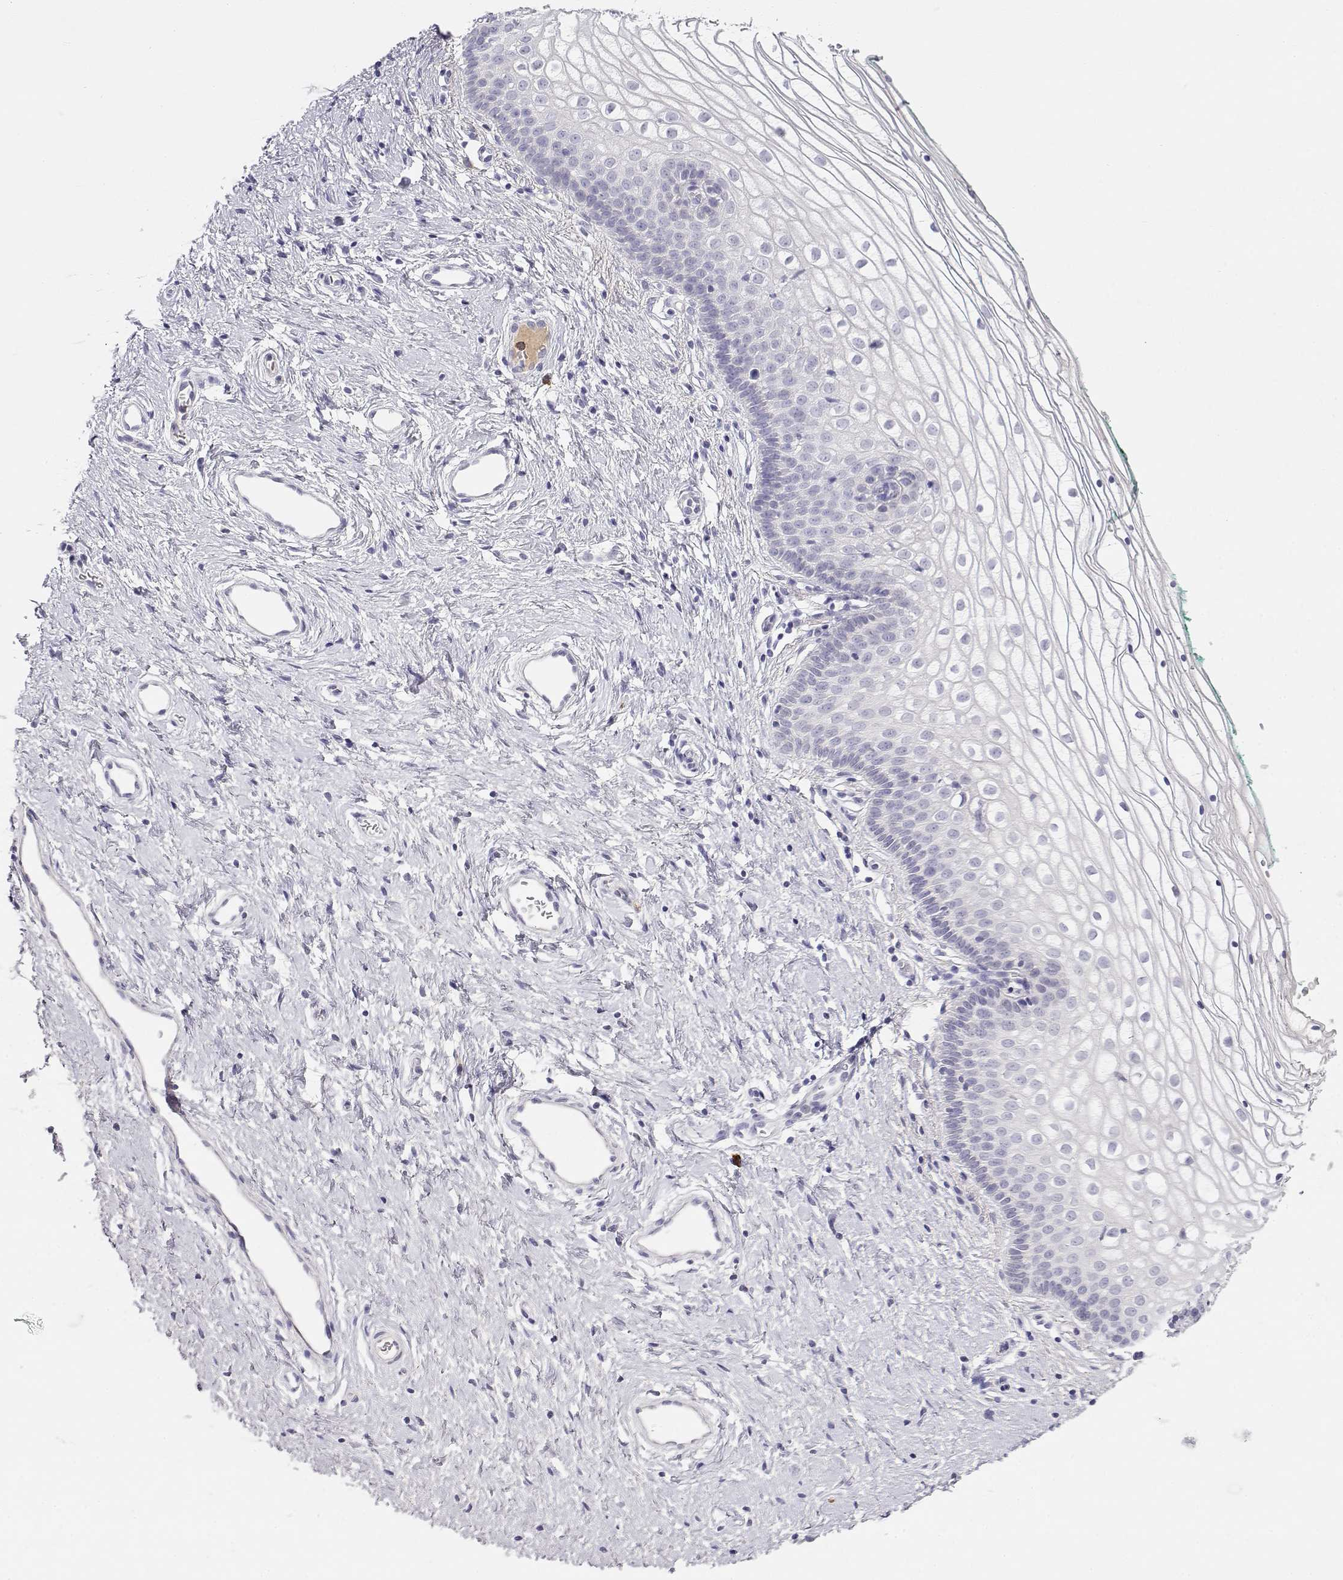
{"staining": {"intensity": "negative", "quantity": "none", "location": "none"}, "tissue": "vagina", "cell_type": "Squamous epithelial cells", "image_type": "normal", "snomed": [{"axis": "morphology", "description": "Normal tissue, NOS"}, {"axis": "topography", "description": "Vagina"}], "caption": "A high-resolution micrograph shows immunohistochemistry (IHC) staining of benign vagina, which displays no significant staining in squamous epithelial cells.", "gene": "CDHR1", "patient": {"sex": "female", "age": 36}}